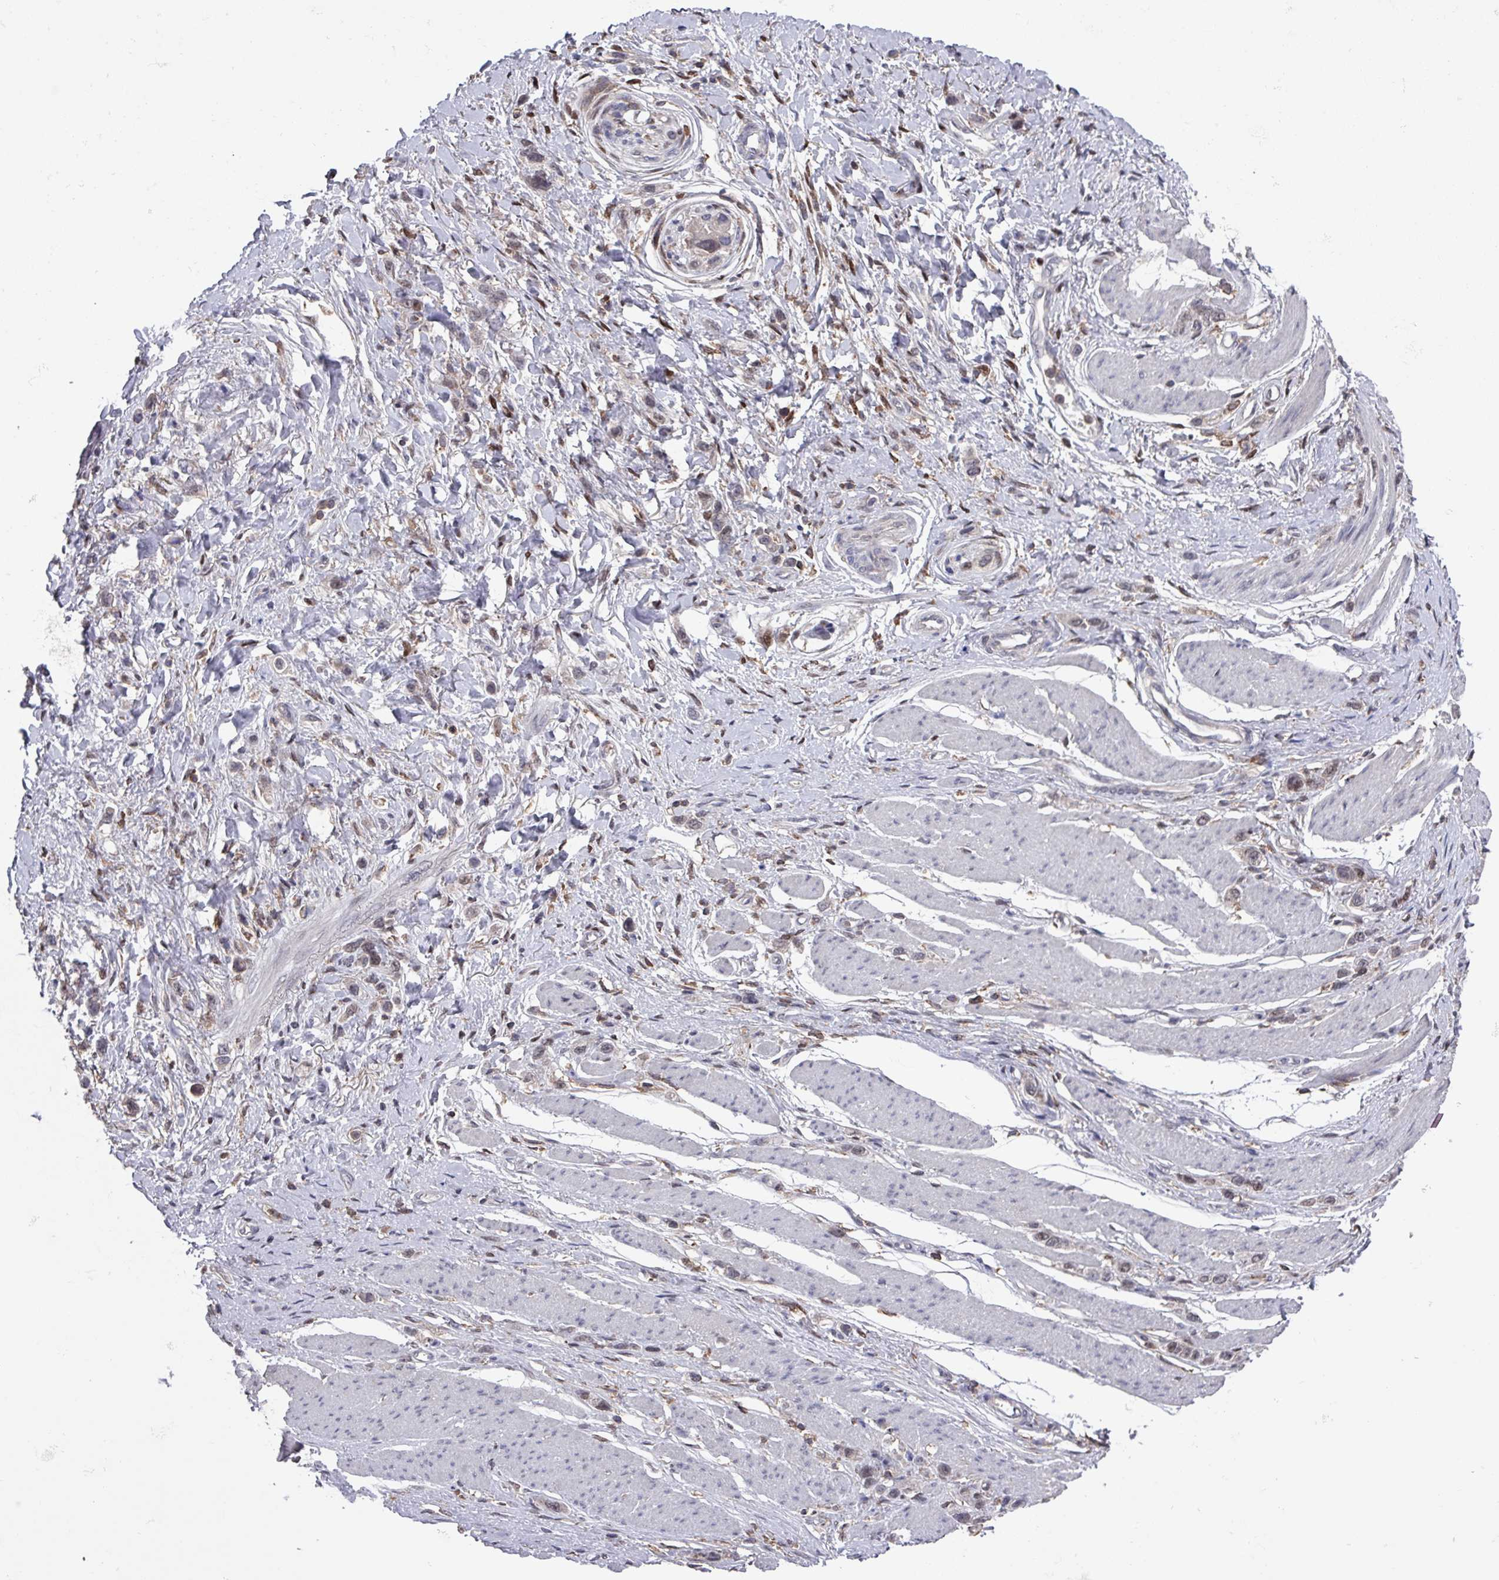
{"staining": {"intensity": "weak", "quantity": "25%-75%", "location": "cytoplasmic/membranous,nuclear"}, "tissue": "stomach cancer", "cell_type": "Tumor cells", "image_type": "cancer", "snomed": [{"axis": "morphology", "description": "Adenocarcinoma, NOS"}, {"axis": "topography", "description": "Stomach"}], "caption": "Immunohistochemistry (IHC) of stomach adenocarcinoma demonstrates low levels of weak cytoplasmic/membranous and nuclear staining in approximately 25%-75% of tumor cells. Nuclei are stained in blue.", "gene": "PRRX1", "patient": {"sex": "female", "age": 65}}